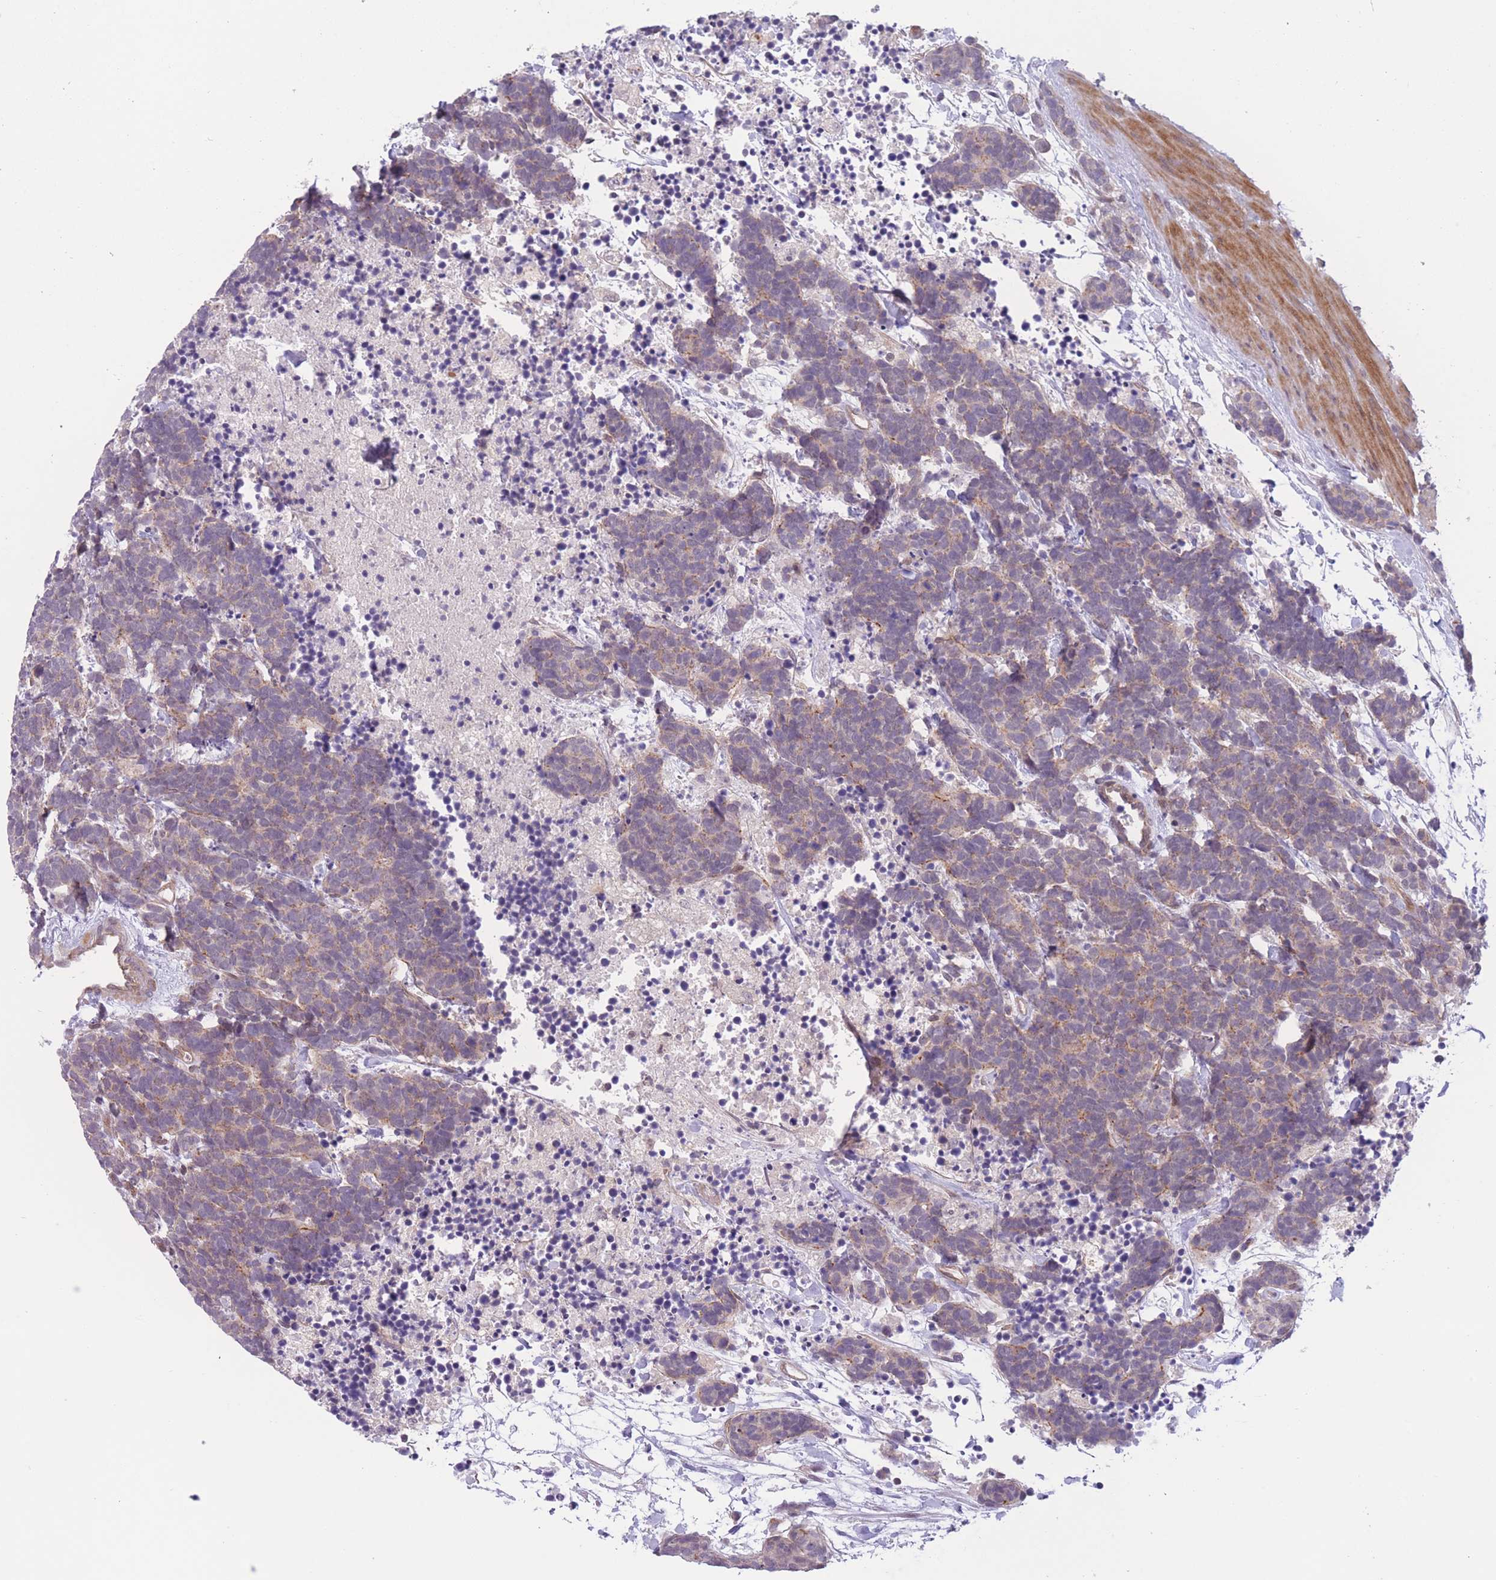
{"staining": {"intensity": "weak", "quantity": "<25%", "location": "cytoplasmic/membranous"}, "tissue": "carcinoid", "cell_type": "Tumor cells", "image_type": "cancer", "snomed": [{"axis": "morphology", "description": "Carcinoma, NOS"}, {"axis": "morphology", "description": "Carcinoid, malignant, NOS"}, {"axis": "topography", "description": "Prostate"}], "caption": "Tumor cells show no significant positivity in carcinoid. The staining was performed using DAB (3,3'-diaminobenzidine) to visualize the protein expression in brown, while the nuclei were stained in blue with hematoxylin (Magnification: 20x).", "gene": "FUT5", "patient": {"sex": "male", "age": 57}}